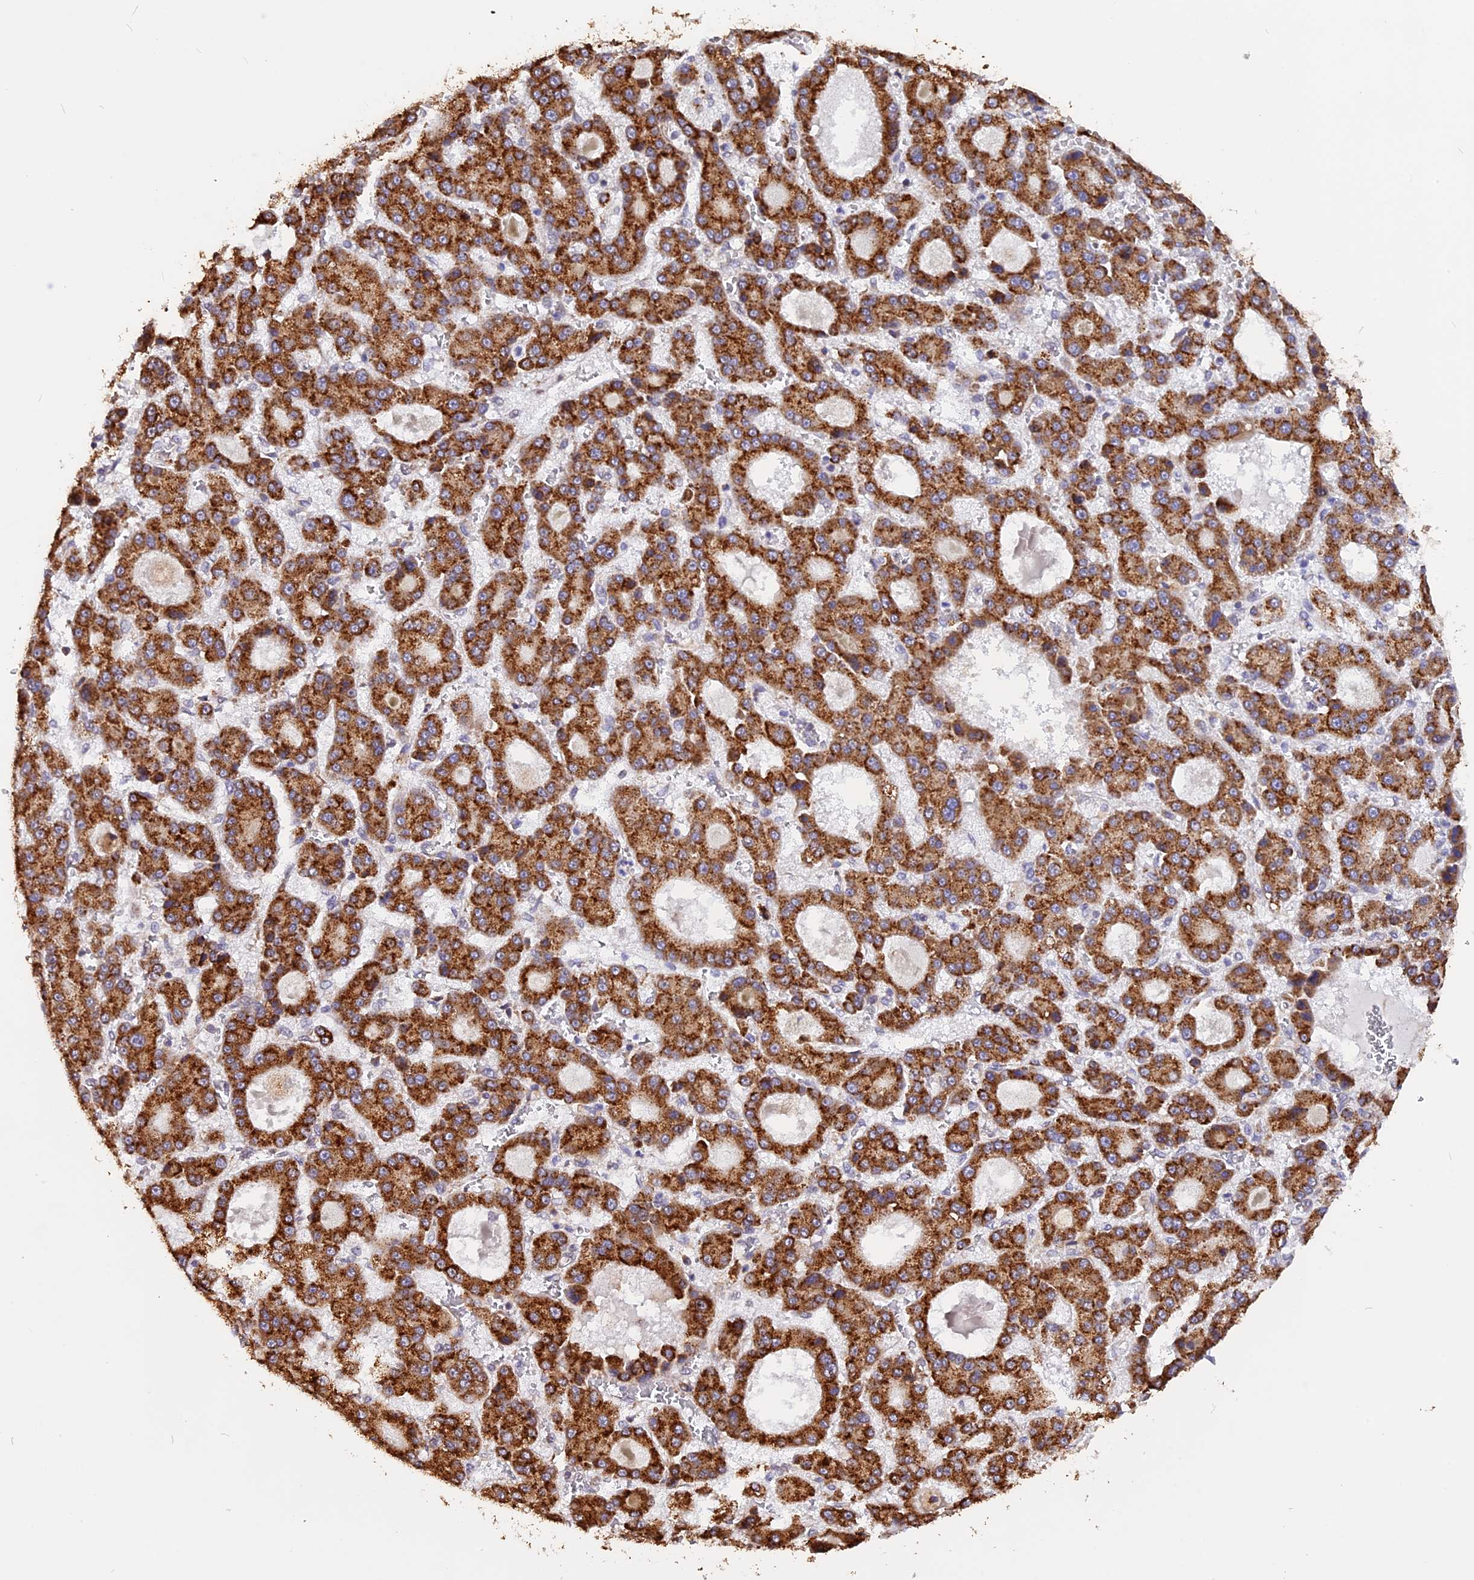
{"staining": {"intensity": "strong", "quantity": ">75%", "location": "cytoplasmic/membranous"}, "tissue": "liver cancer", "cell_type": "Tumor cells", "image_type": "cancer", "snomed": [{"axis": "morphology", "description": "Carcinoma, Hepatocellular, NOS"}, {"axis": "topography", "description": "Liver"}], "caption": "Liver cancer tissue displays strong cytoplasmic/membranous staining in about >75% of tumor cells", "gene": "GNPTAB", "patient": {"sex": "male", "age": 70}}